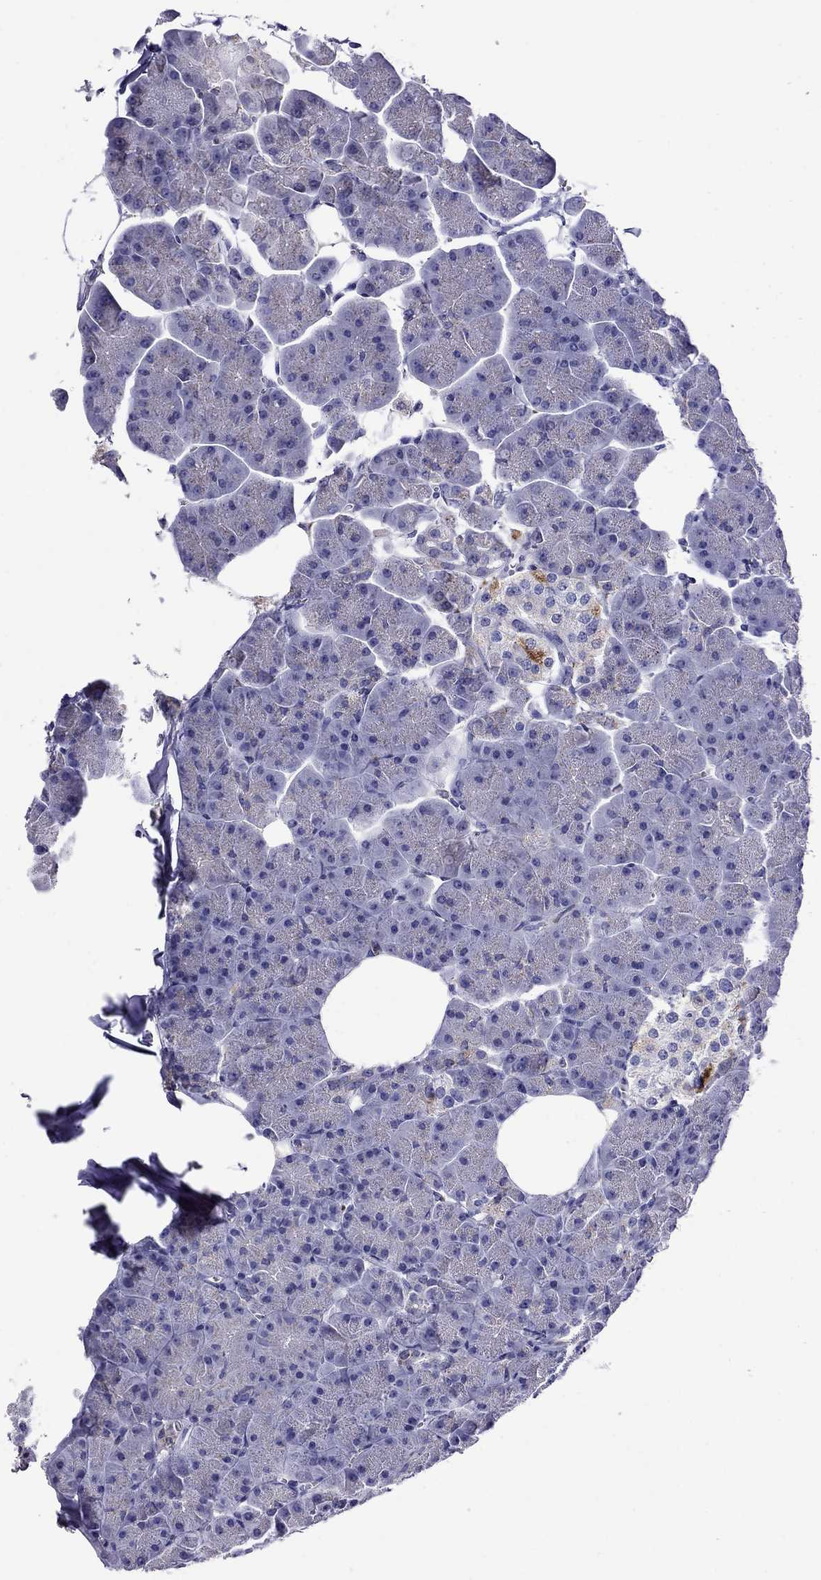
{"staining": {"intensity": "negative", "quantity": "none", "location": "none"}, "tissue": "pancreas", "cell_type": "Exocrine glandular cells", "image_type": "normal", "snomed": [{"axis": "morphology", "description": "Normal tissue, NOS"}, {"axis": "topography", "description": "Adipose tissue"}, {"axis": "topography", "description": "Pancreas"}, {"axis": "topography", "description": "Peripheral nerve tissue"}], "caption": "This is an immunohistochemistry (IHC) image of normal pancreas. There is no staining in exocrine glandular cells.", "gene": "SCG2", "patient": {"sex": "female", "age": 58}}